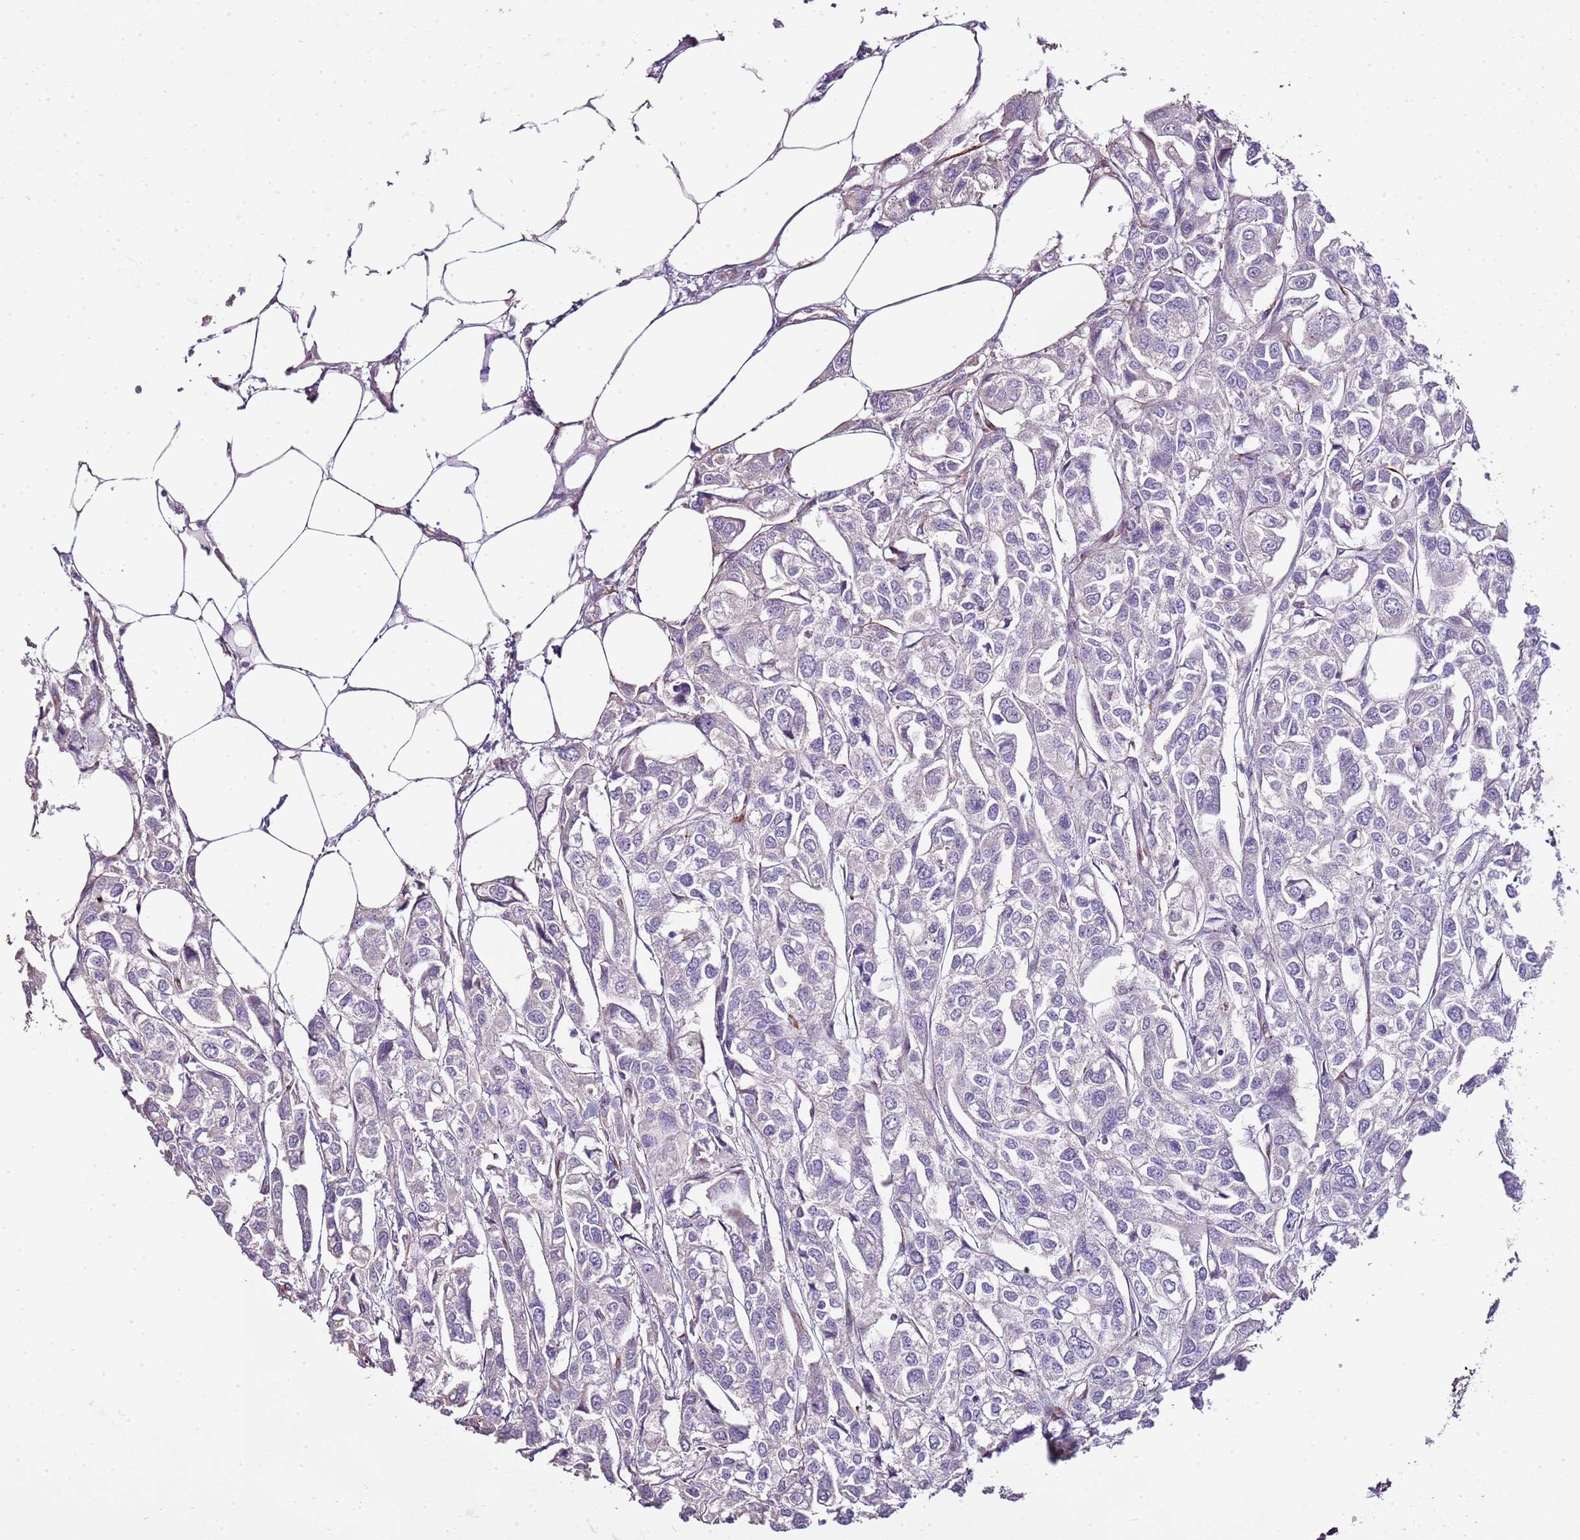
{"staining": {"intensity": "negative", "quantity": "none", "location": "none"}, "tissue": "urothelial cancer", "cell_type": "Tumor cells", "image_type": "cancer", "snomed": [{"axis": "morphology", "description": "Urothelial carcinoma, High grade"}, {"axis": "topography", "description": "Urinary bladder"}], "caption": "Tumor cells show no significant protein expression in urothelial cancer. (Immunohistochemistry (ihc), brightfield microscopy, high magnification).", "gene": "ZNF786", "patient": {"sex": "male", "age": 67}}